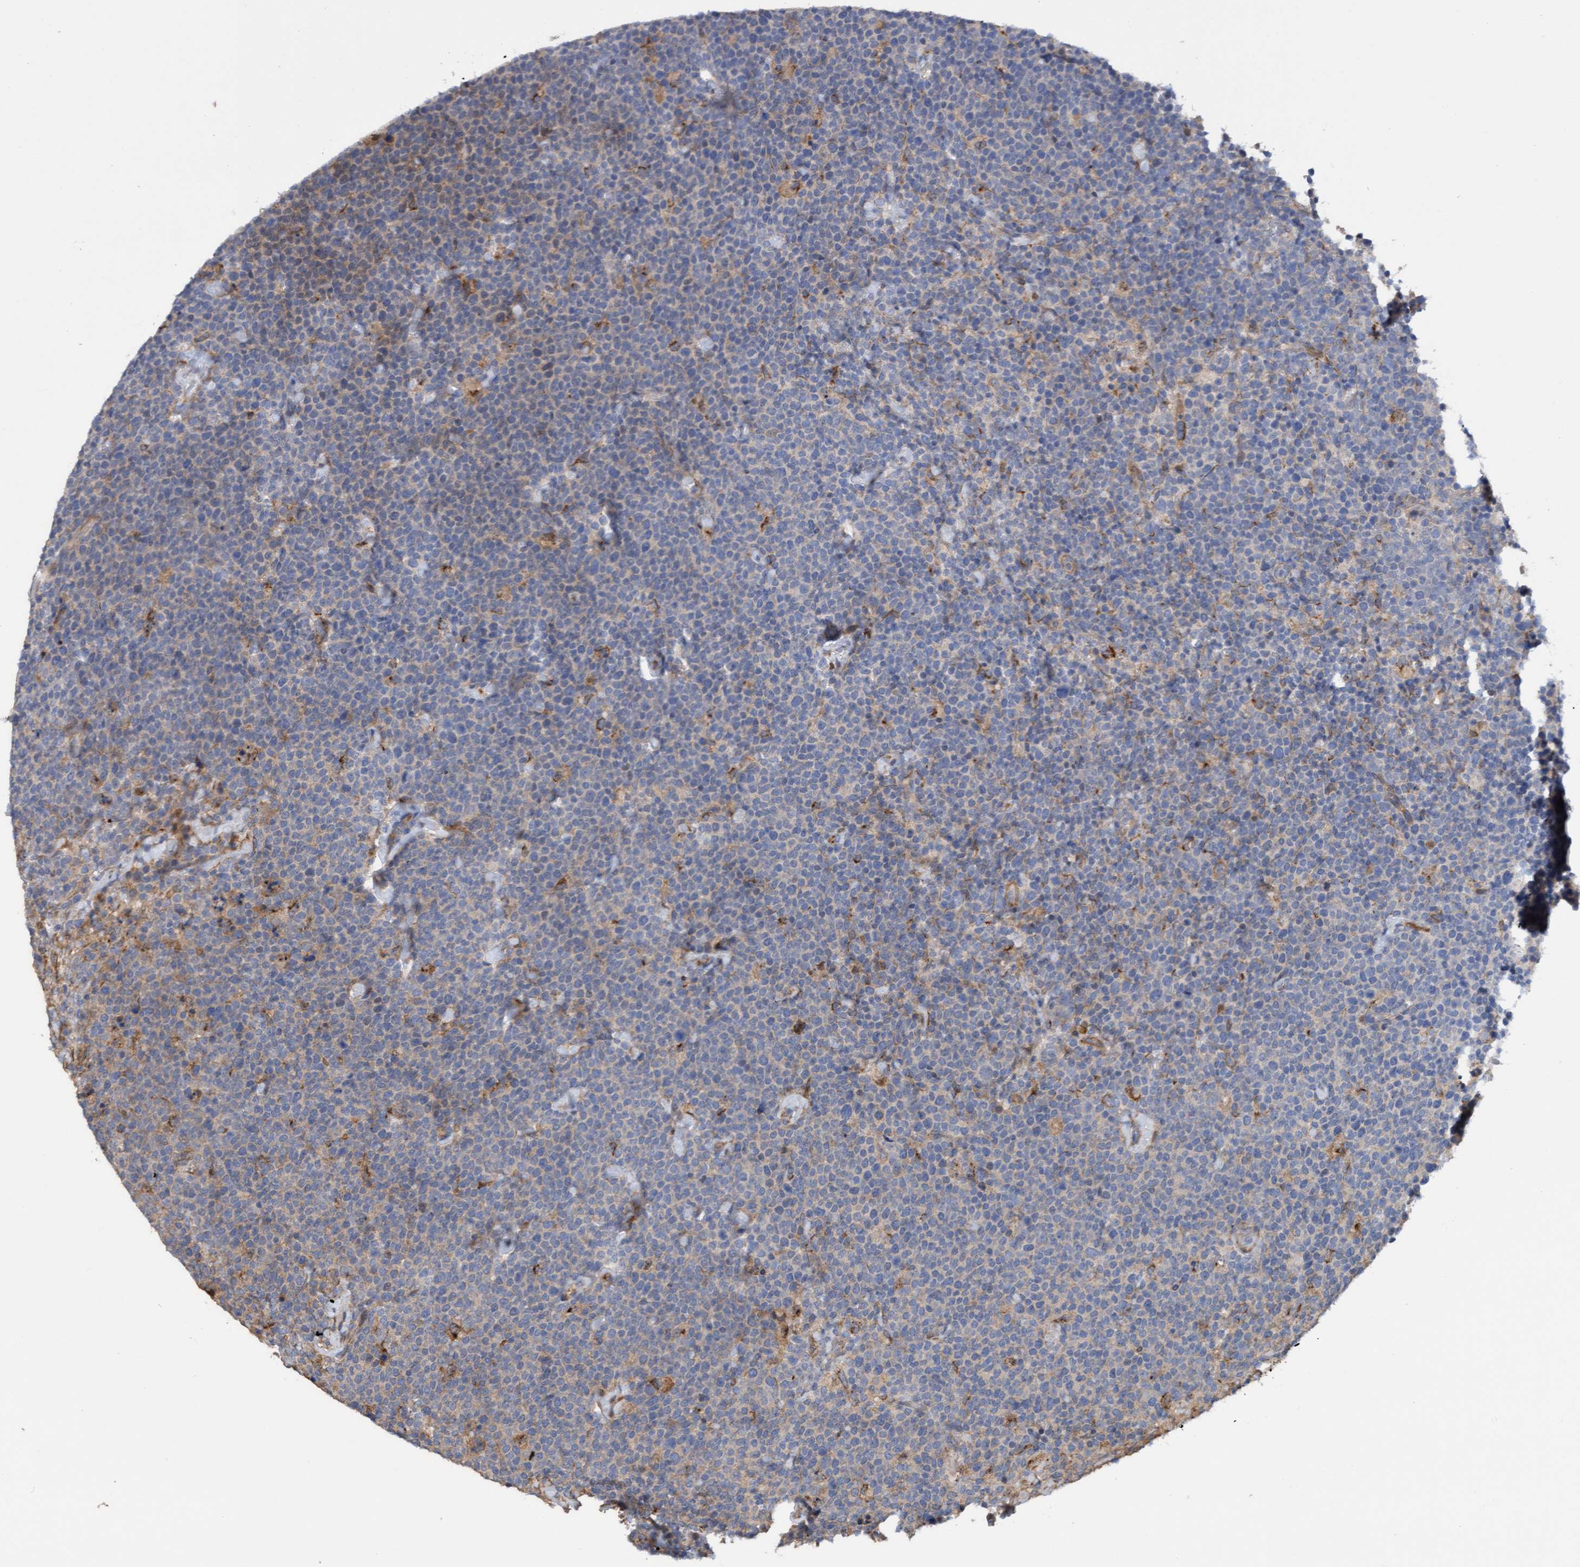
{"staining": {"intensity": "negative", "quantity": "none", "location": "none"}, "tissue": "lymphoma", "cell_type": "Tumor cells", "image_type": "cancer", "snomed": [{"axis": "morphology", "description": "Malignant lymphoma, non-Hodgkin's type, High grade"}, {"axis": "topography", "description": "Lymph node"}], "caption": "IHC micrograph of neoplastic tissue: malignant lymphoma, non-Hodgkin's type (high-grade) stained with DAB demonstrates no significant protein staining in tumor cells.", "gene": "ITFG1", "patient": {"sex": "male", "age": 61}}